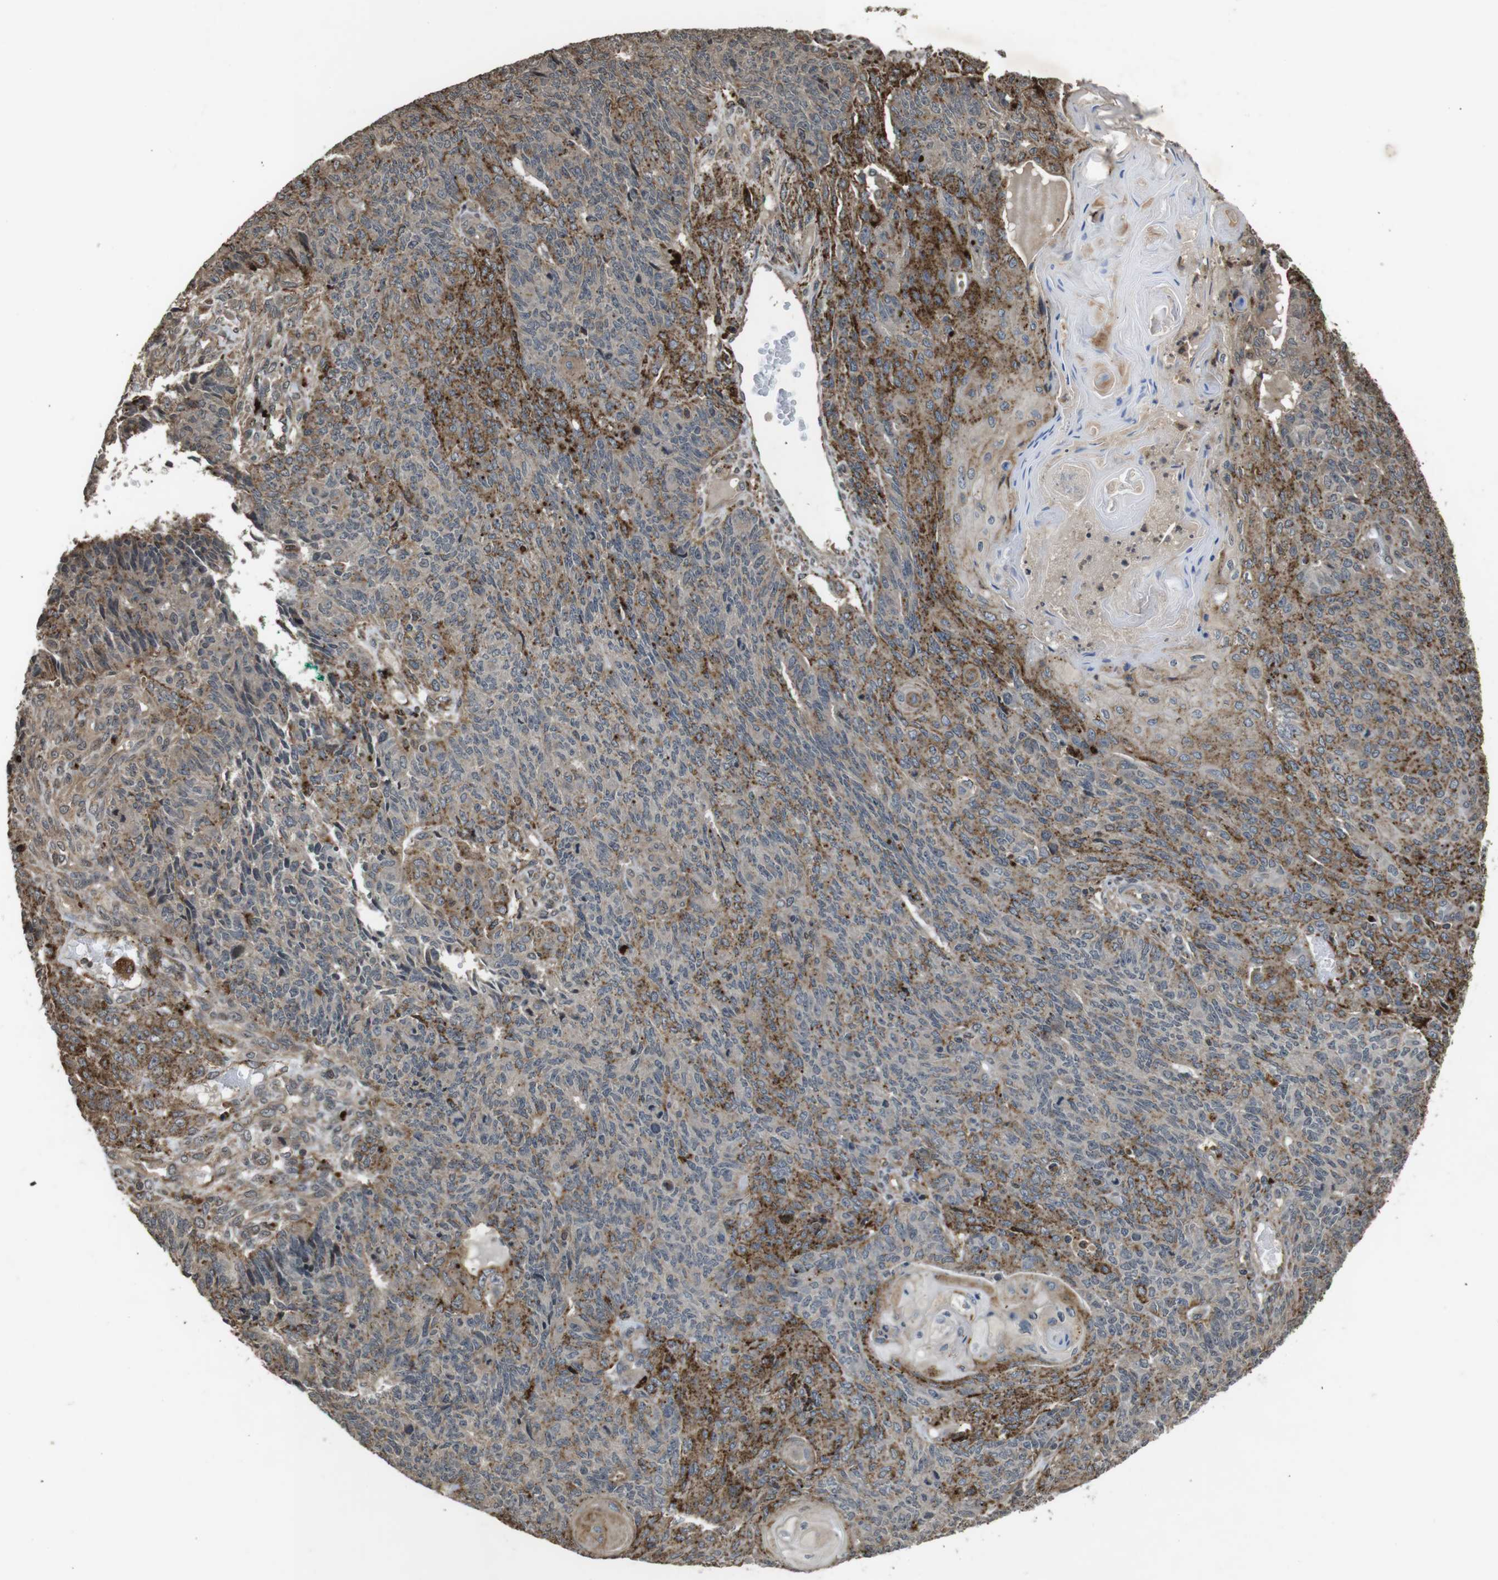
{"staining": {"intensity": "weak", "quantity": ">75%", "location": "cytoplasmic/membranous"}, "tissue": "endometrial cancer", "cell_type": "Tumor cells", "image_type": "cancer", "snomed": [{"axis": "morphology", "description": "Adenocarcinoma, NOS"}, {"axis": "topography", "description": "Endometrium"}], "caption": "Protein staining exhibits weak cytoplasmic/membranous expression in about >75% of tumor cells in endometrial cancer (adenocarcinoma).", "gene": "FZD10", "patient": {"sex": "female", "age": 32}}